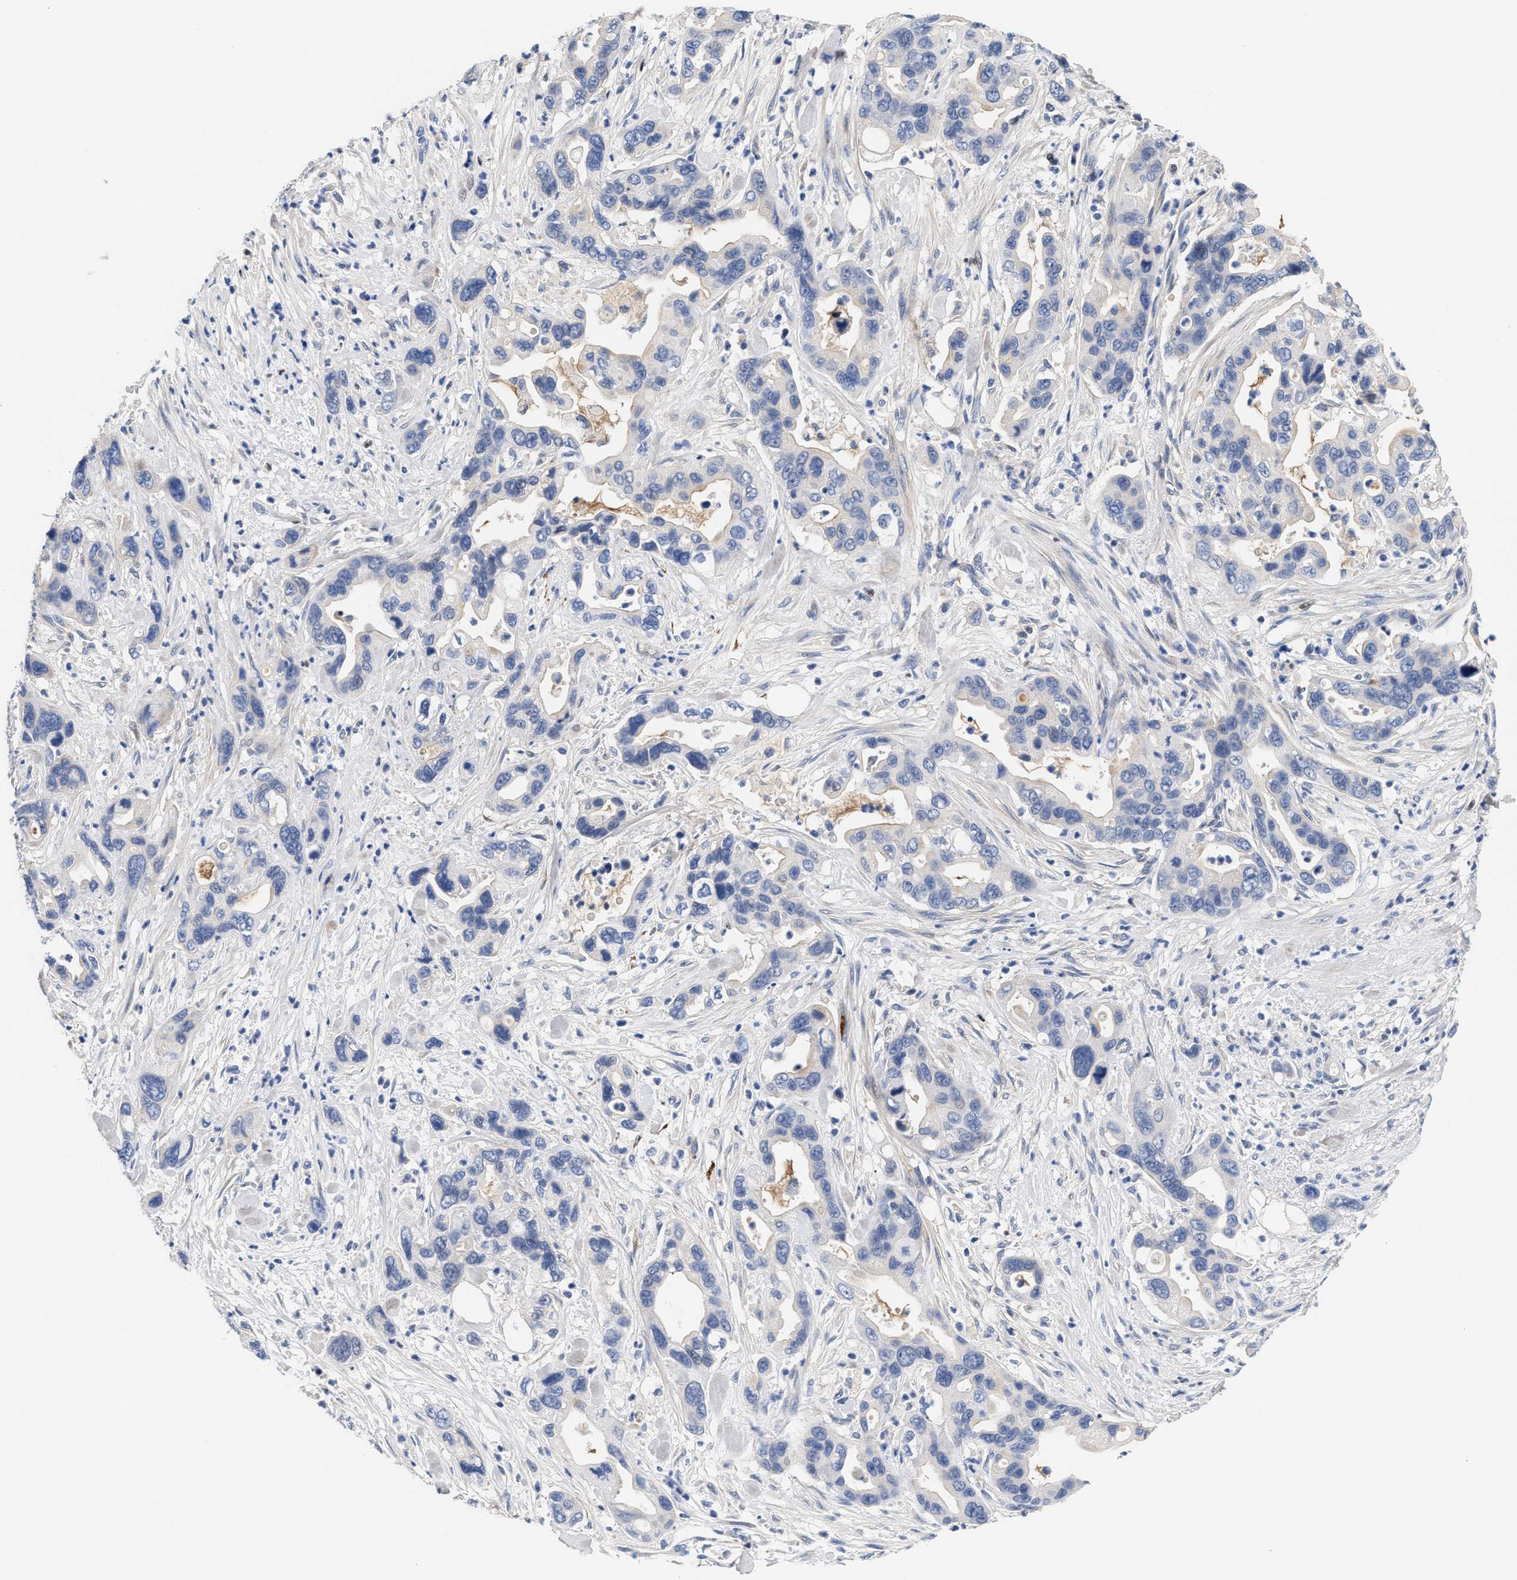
{"staining": {"intensity": "negative", "quantity": "none", "location": "none"}, "tissue": "pancreatic cancer", "cell_type": "Tumor cells", "image_type": "cancer", "snomed": [{"axis": "morphology", "description": "Adenocarcinoma, NOS"}, {"axis": "topography", "description": "Pancreas"}], "caption": "The immunohistochemistry photomicrograph has no significant positivity in tumor cells of pancreatic cancer (adenocarcinoma) tissue. (Stains: DAB IHC with hematoxylin counter stain, Microscopy: brightfield microscopy at high magnification).", "gene": "ACTL7B", "patient": {"sex": "female", "age": 70}}